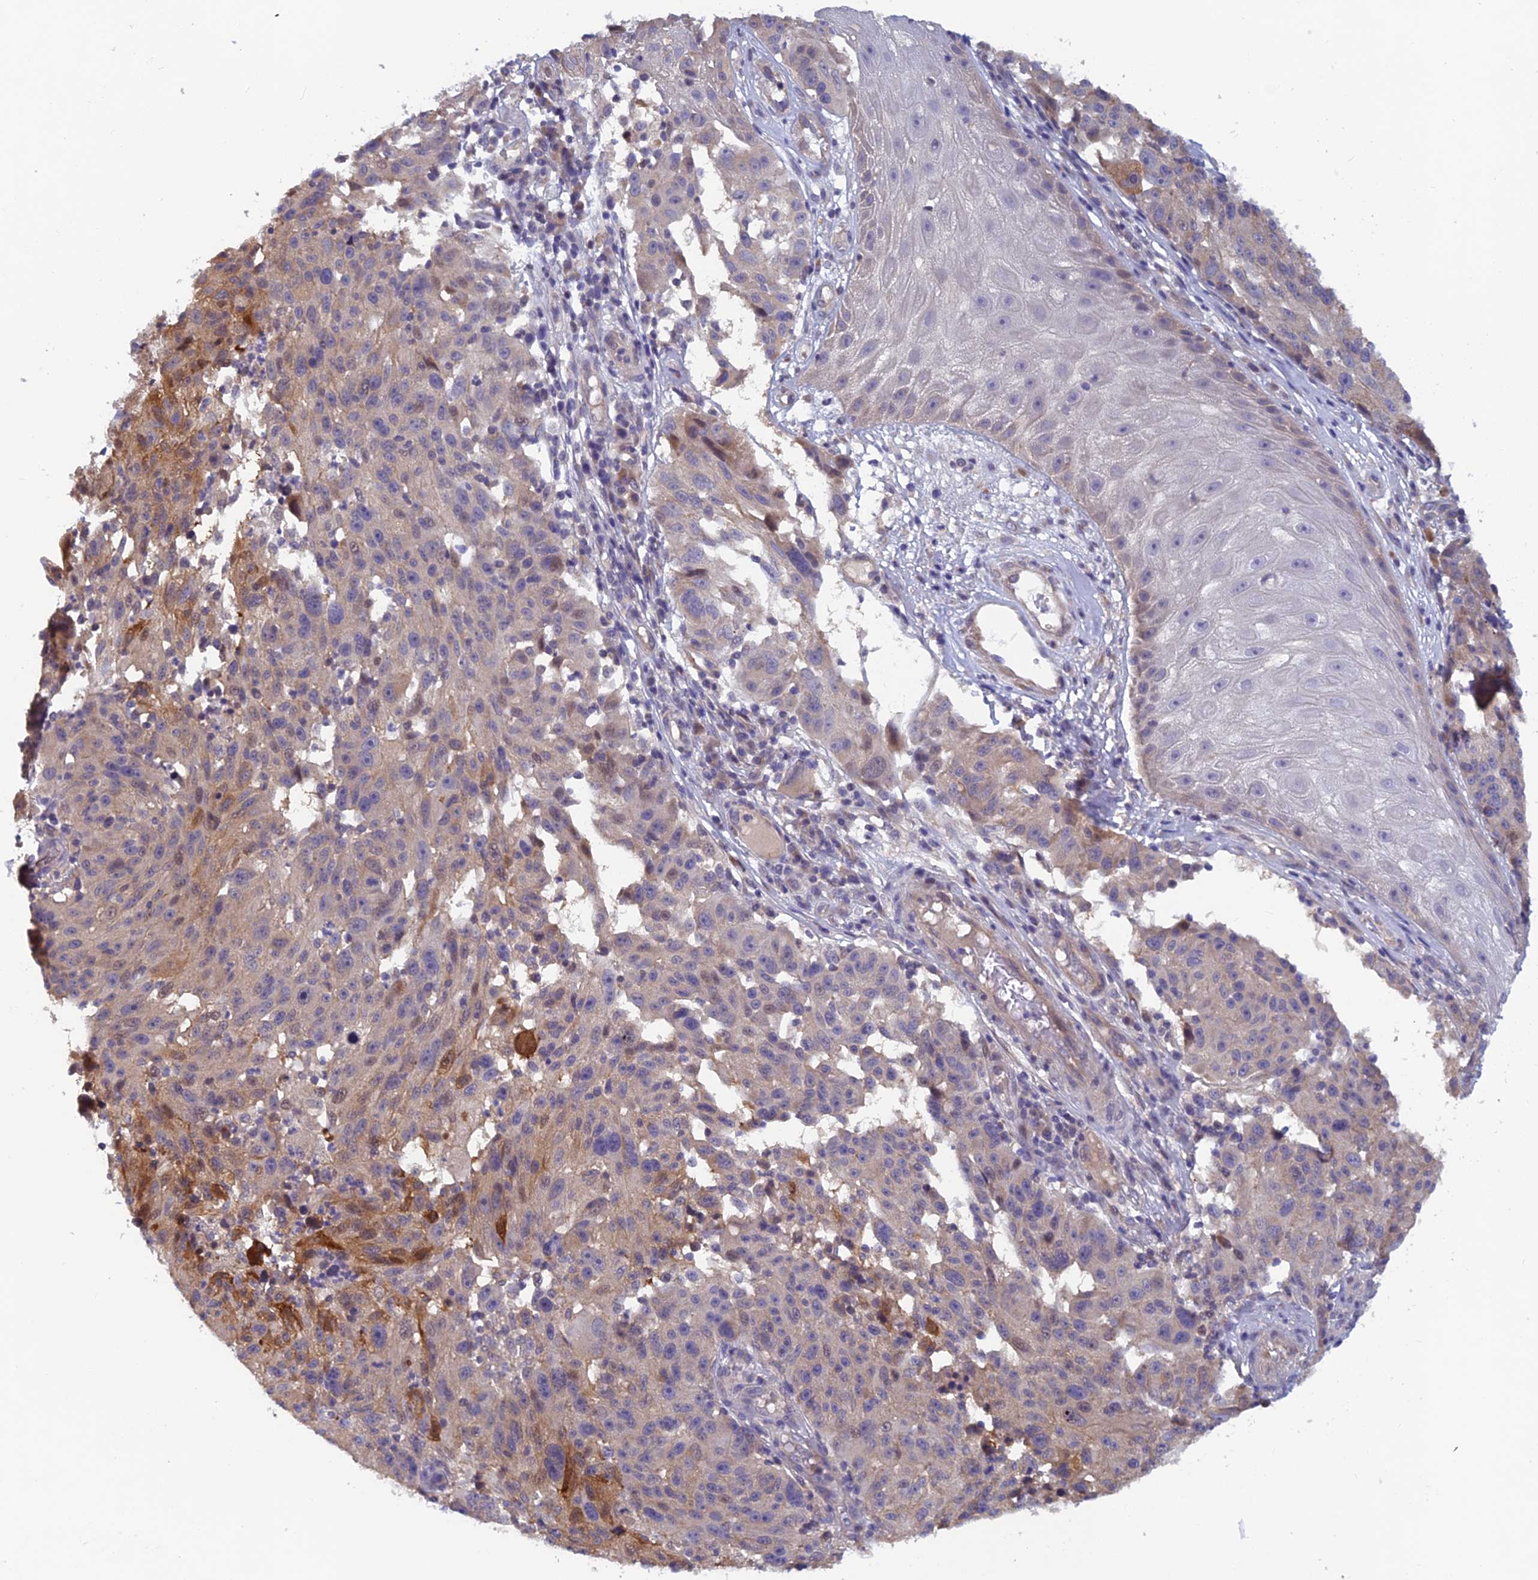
{"staining": {"intensity": "weak", "quantity": "<25%", "location": "cytoplasmic/membranous"}, "tissue": "melanoma", "cell_type": "Tumor cells", "image_type": "cancer", "snomed": [{"axis": "morphology", "description": "Malignant melanoma, NOS"}, {"axis": "topography", "description": "Skin"}], "caption": "This is an immunohistochemistry (IHC) image of malignant melanoma. There is no expression in tumor cells.", "gene": "HECA", "patient": {"sex": "male", "age": 53}}